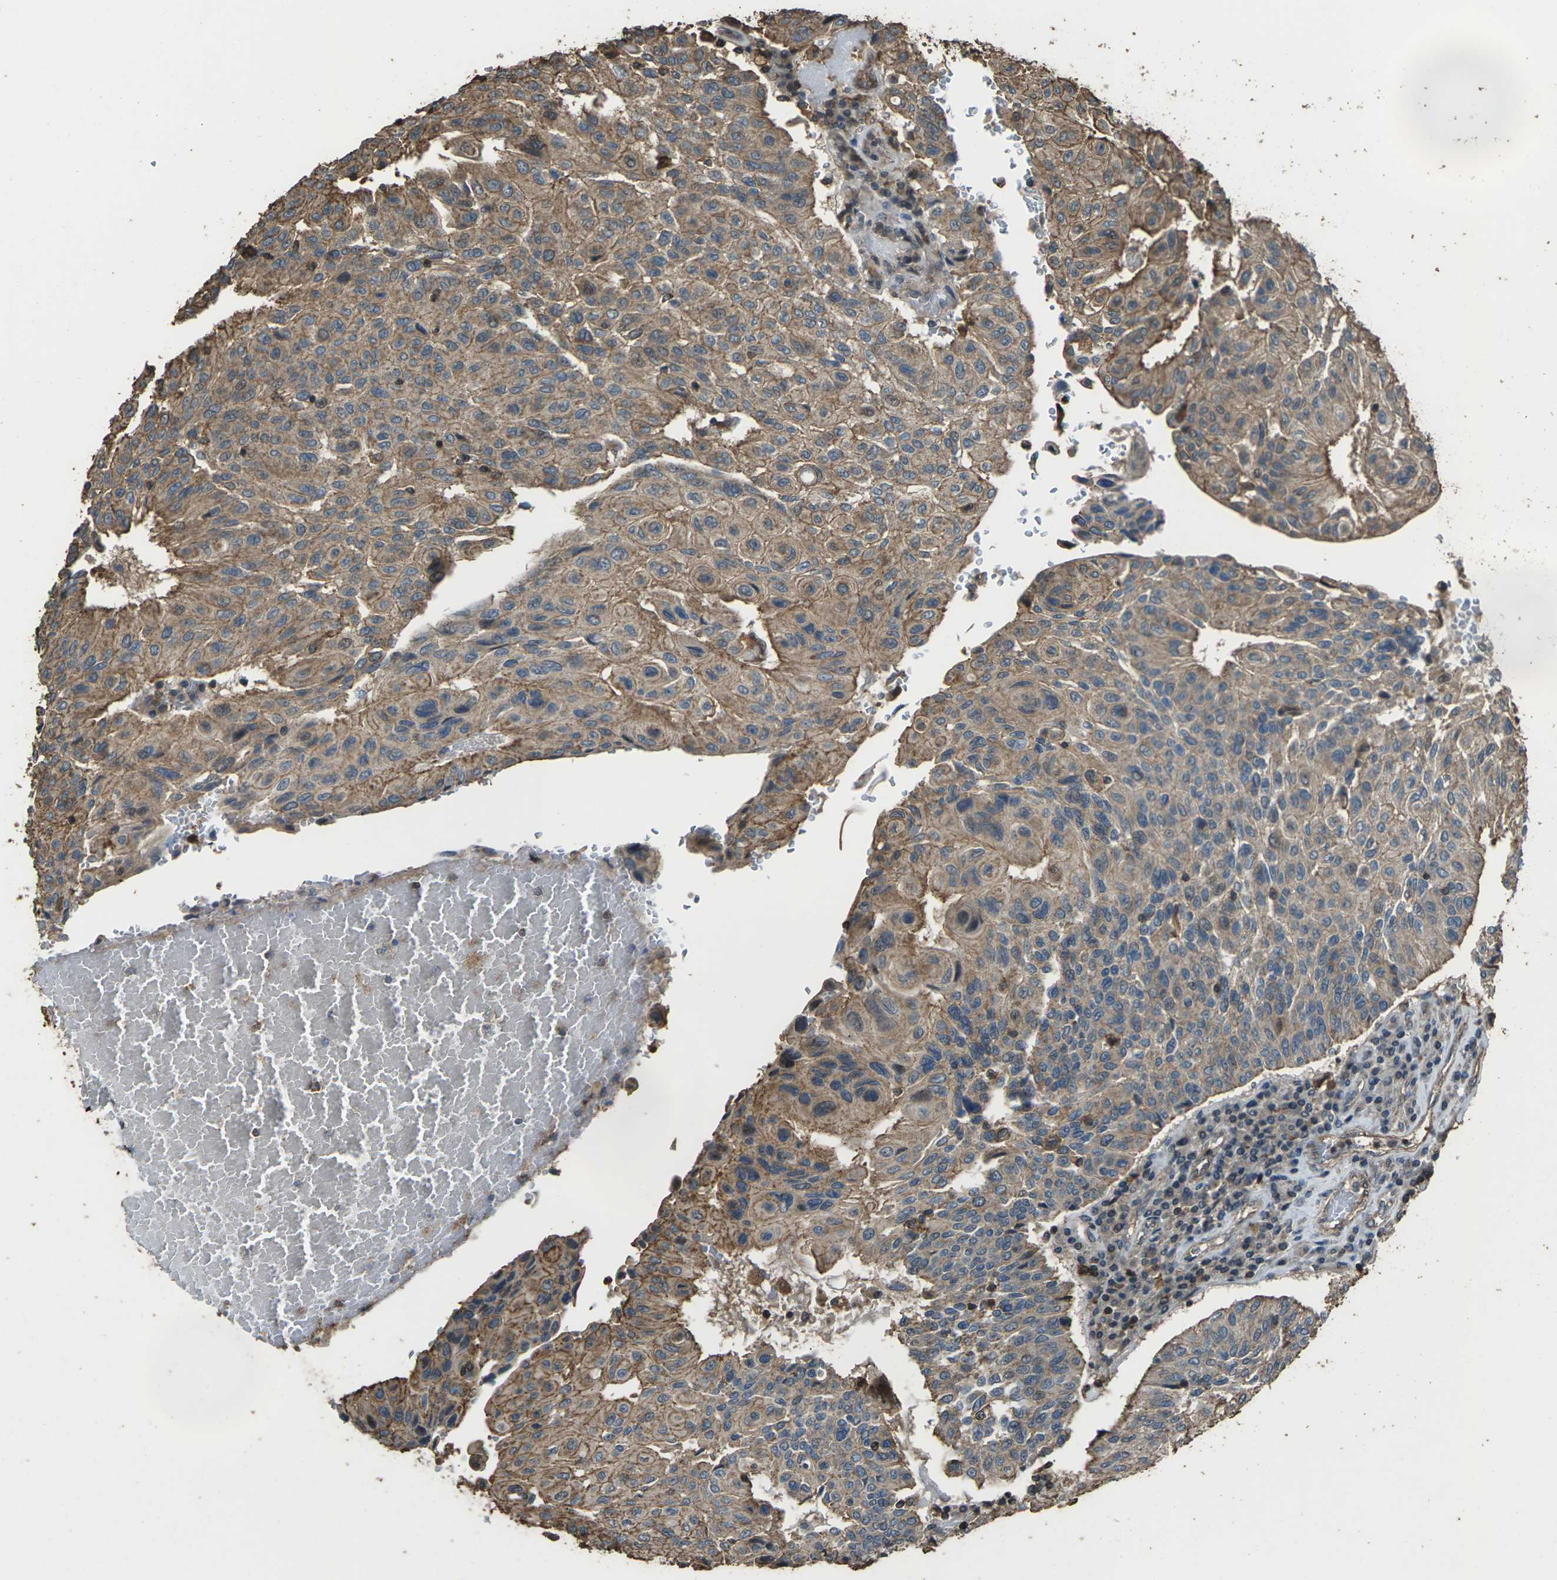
{"staining": {"intensity": "moderate", "quantity": ">75%", "location": "cytoplasmic/membranous"}, "tissue": "urothelial cancer", "cell_type": "Tumor cells", "image_type": "cancer", "snomed": [{"axis": "morphology", "description": "Urothelial carcinoma, High grade"}, {"axis": "topography", "description": "Urinary bladder"}], "caption": "Protein expression by immunohistochemistry (IHC) exhibits moderate cytoplasmic/membranous staining in approximately >75% of tumor cells in high-grade urothelial carcinoma. (DAB IHC with brightfield microscopy, high magnification).", "gene": "DHPS", "patient": {"sex": "male", "age": 66}}